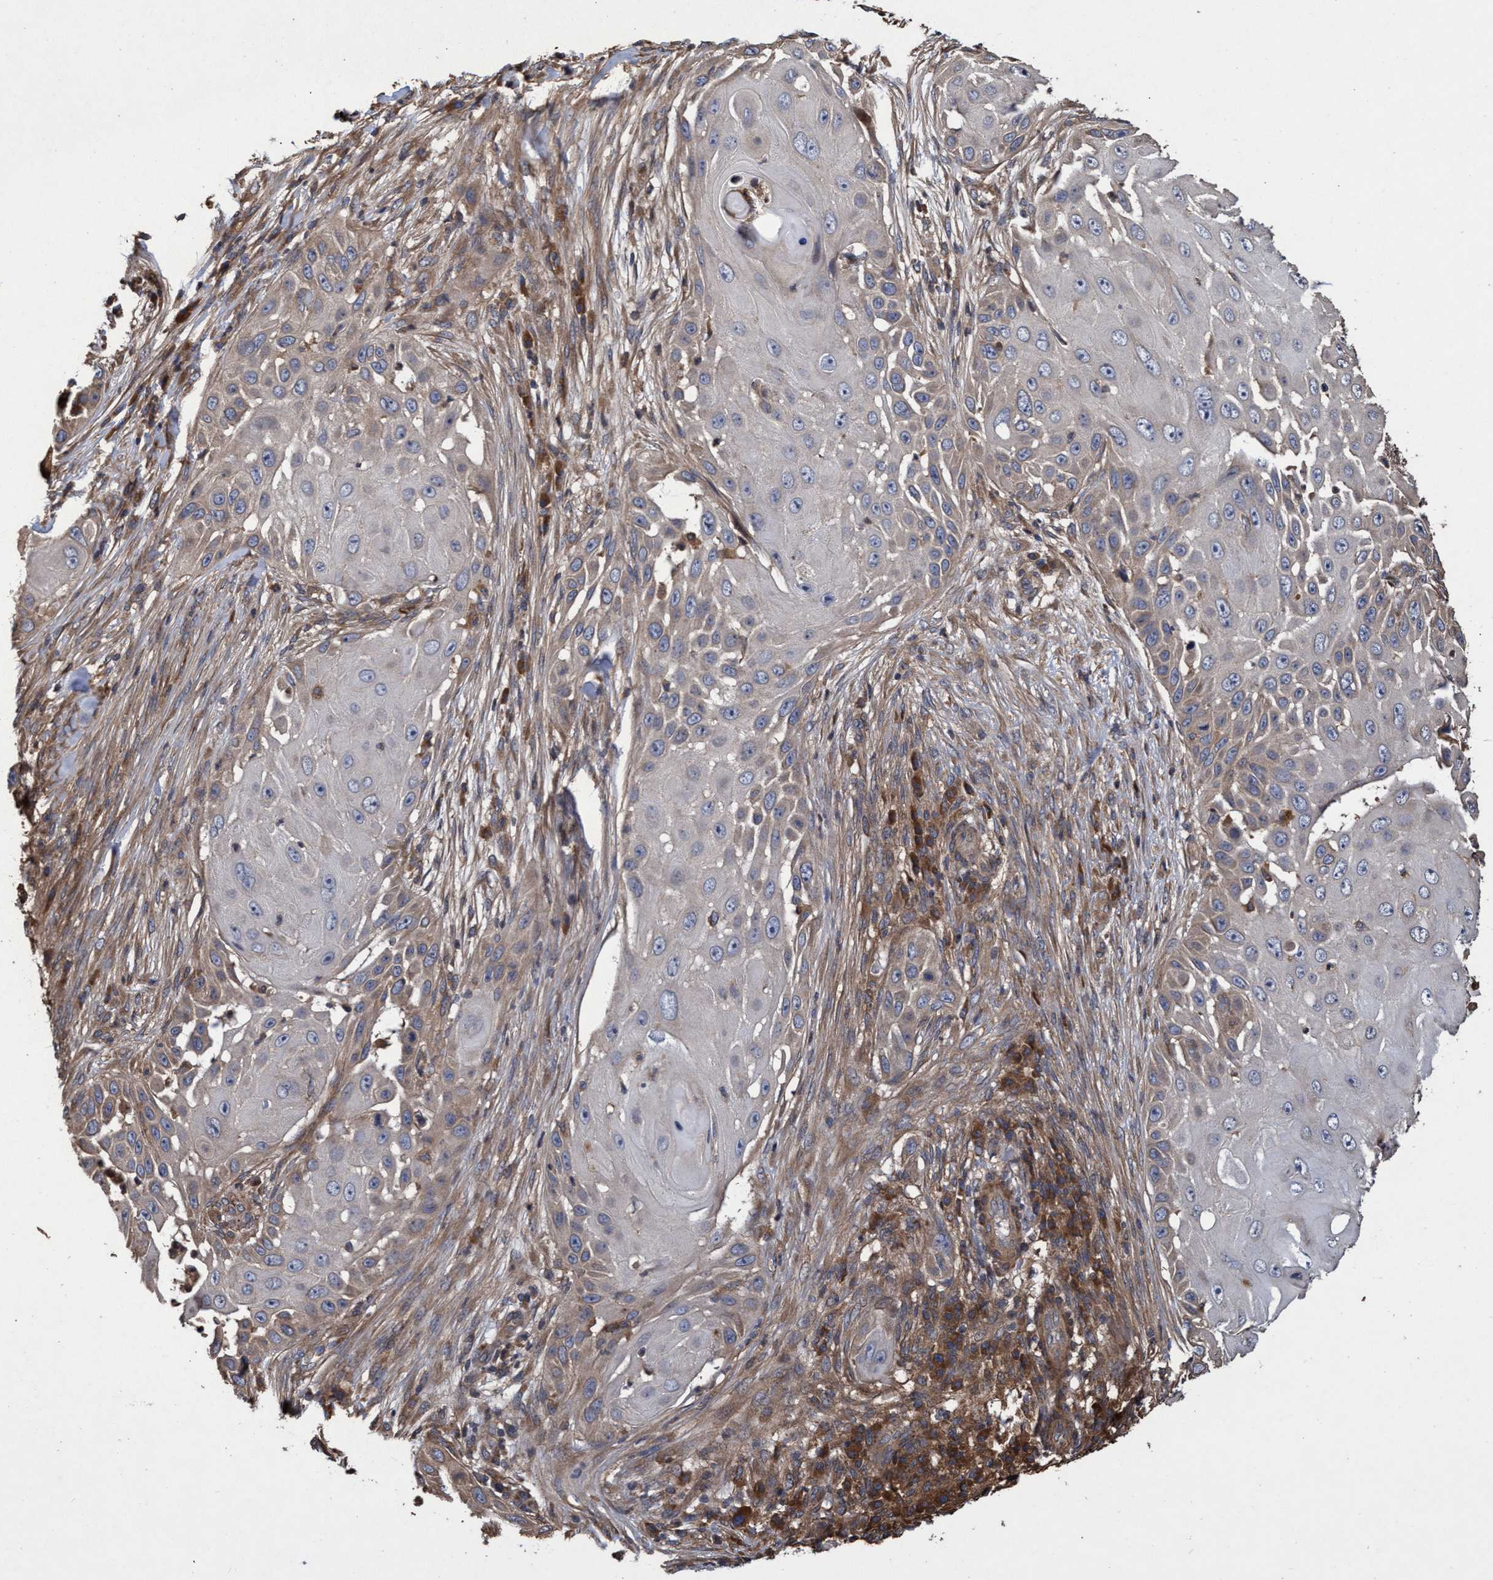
{"staining": {"intensity": "weak", "quantity": "25%-75%", "location": "cytoplasmic/membranous"}, "tissue": "skin cancer", "cell_type": "Tumor cells", "image_type": "cancer", "snomed": [{"axis": "morphology", "description": "Squamous cell carcinoma, NOS"}, {"axis": "topography", "description": "Skin"}], "caption": "A brown stain shows weak cytoplasmic/membranous positivity of a protein in squamous cell carcinoma (skin) tumor cells.", "gene": "CHMP6", "patient": {"sex": "female", "age": 44}}